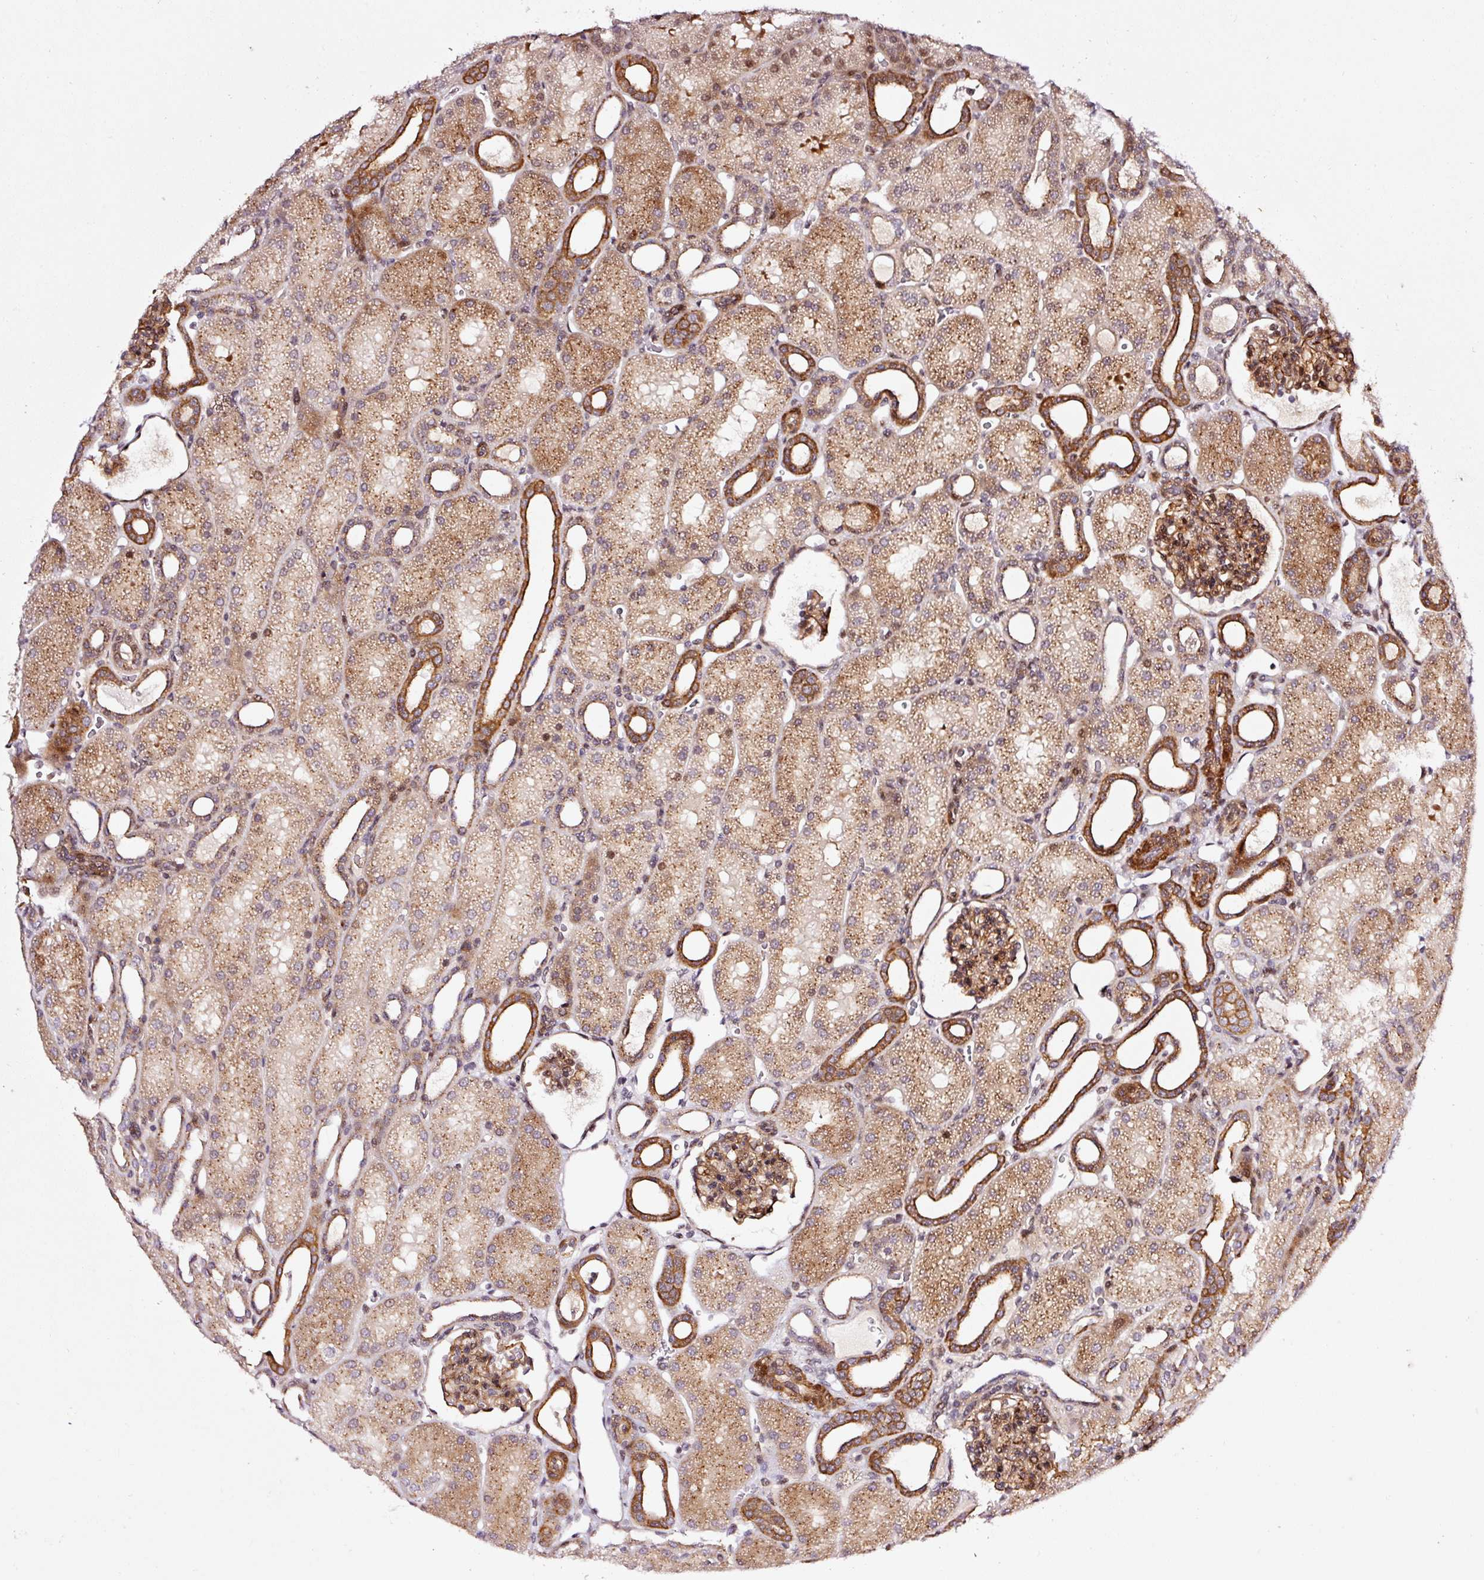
{"staining": {"intensity": "moderate", "quantity": ">75%", "location": "cytoplasmic/membranous"}, "tissue": "kidney", "cell_type": "Cells in glomeruli", "image_type": "normal", "snomed": [{"axis": "morphology", "description": "Normal tissue, NOS"}, {"axis": "topography", "description": "Kidney"}], "caption": "Kidney stained for a protein exhibits moderate cytoplasmic/membranous positivity in cells in glomeruli. The protein of interest is shown in brown color, while the nuclei are stained blue.", "gene": "ANKRD20A1", "patient": {"sex": "male", "age": 2}}